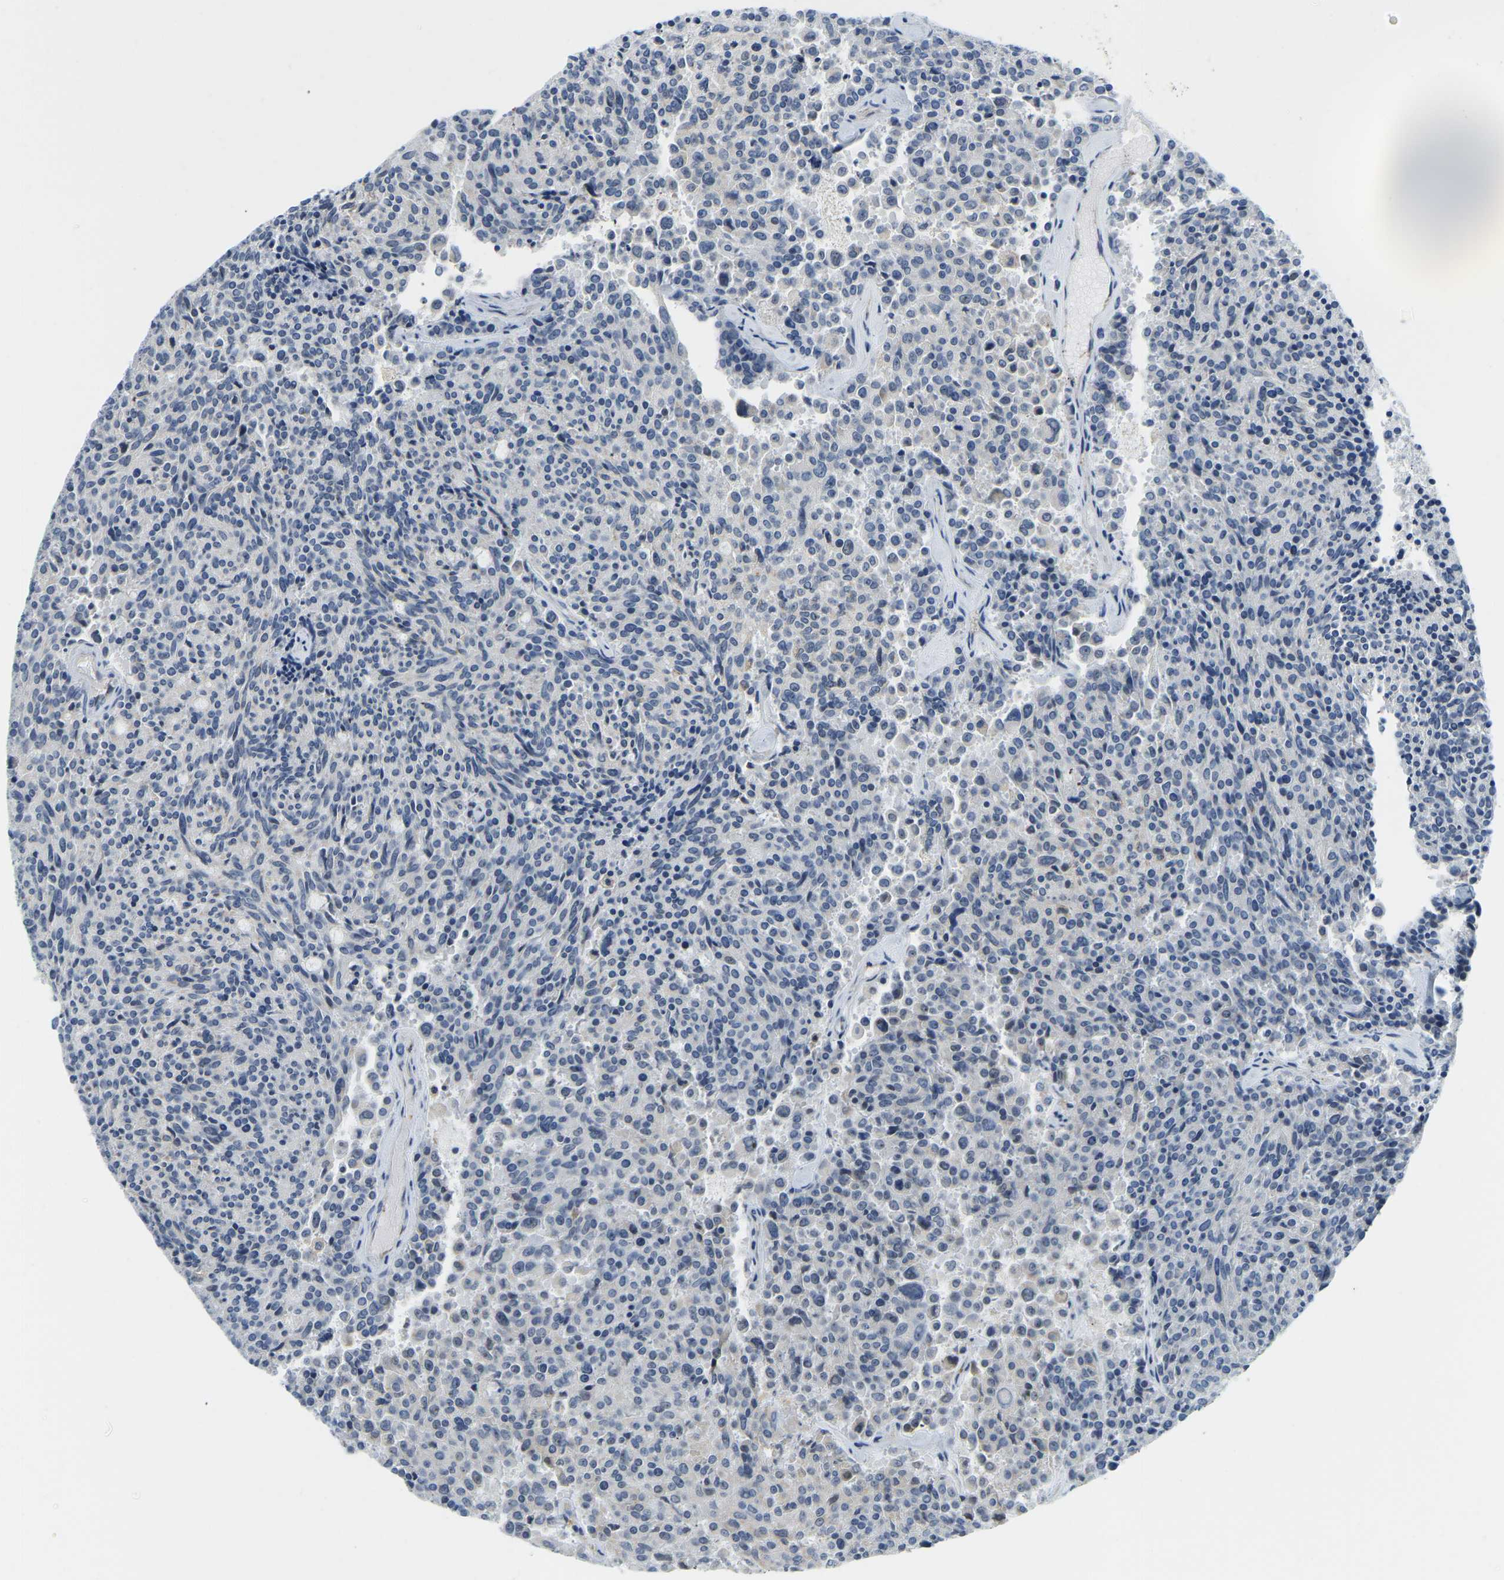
{"staining": {"intensity": "negative", "quantity": "none", "location": "none"}, "tissue": "carcinoid", "cell_type": "Tumor cells", "image_type": "cancer", "snomed": [{"axis": "morphology", "description": "Carcinoid, malignant, NOS"}, {"axis": "topography", "description": "Pancreas"}], "caption": "High magnification brightfield microscopy of carcinoid stained with DAB (3,3'-diaminobenzidine) (brown) and counterstained with hematoxylin (blue): tumor cells show no significant positivity. The staining is performed using DAB (3,3'-diaminobenzidine) brown chromogen with nuclei counter-stained in using hematoxylin.", "gene": "RRP1", "patient": {"sex": "female", "age": 54}}